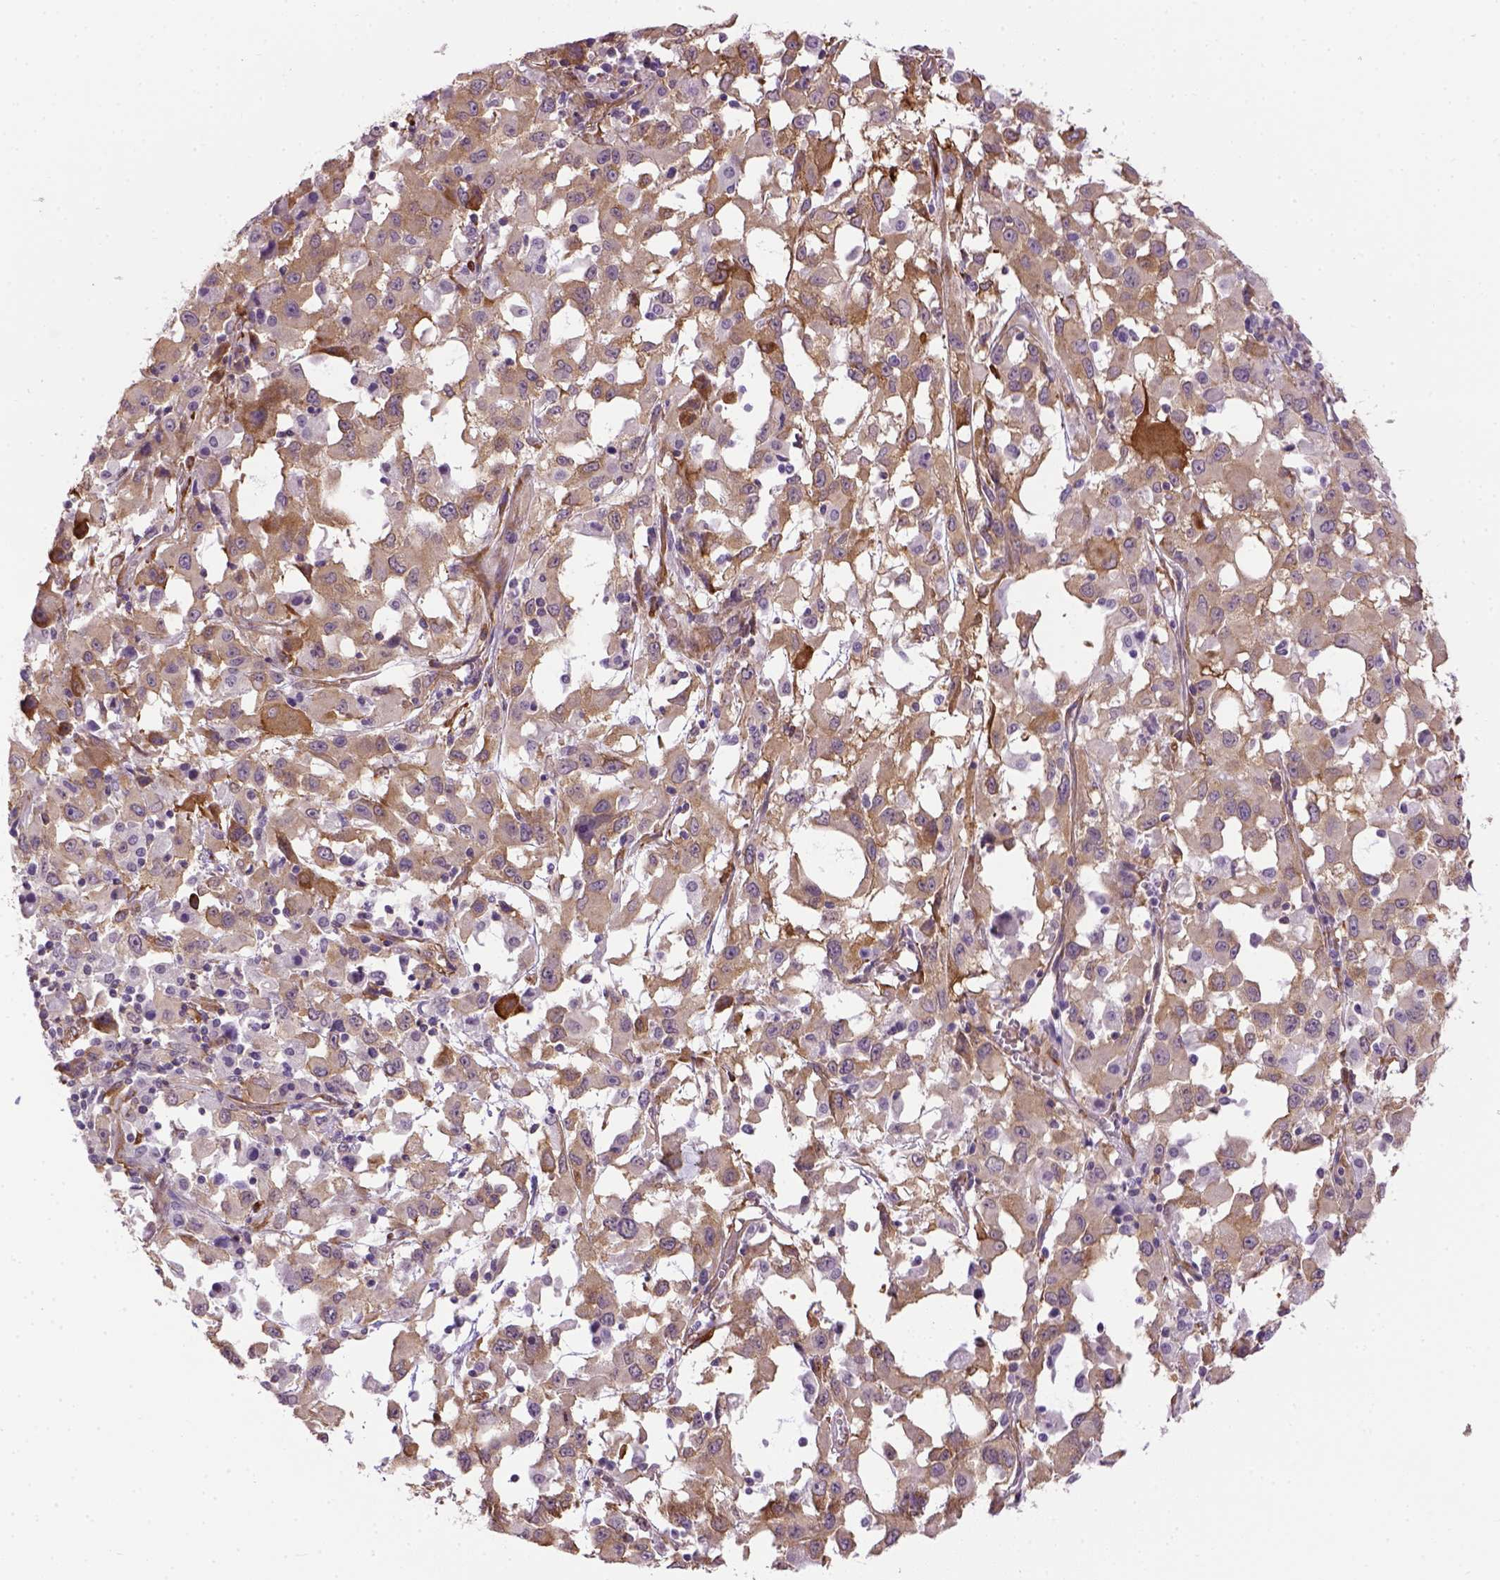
{"staining": {"intensity": "moderate", "quantity": ">75%", "location": "cytoplasmic/membranous"}, "tissue": "melanoma", "cell_type": "Tumor cells", "image_type": "cancer", "snomed": [{"axis": "morphology", "description": "Malignant melanoma, Metastatic site"}, {"axis": "topography", "description": "Soft tissue"}], "caption": "Tumor cells demonstrate medium levels of moderate cytoplasmic/membranous staining in about >75% of cells in melanoma. (Stains: DAB (3,3'-diaminobenzidine) in brown, nuclei in blue, Microscopy: brightfield microscopy at high magnification).", "gene": "KAZN", "patient": {"sex": "male", "age": 50}}